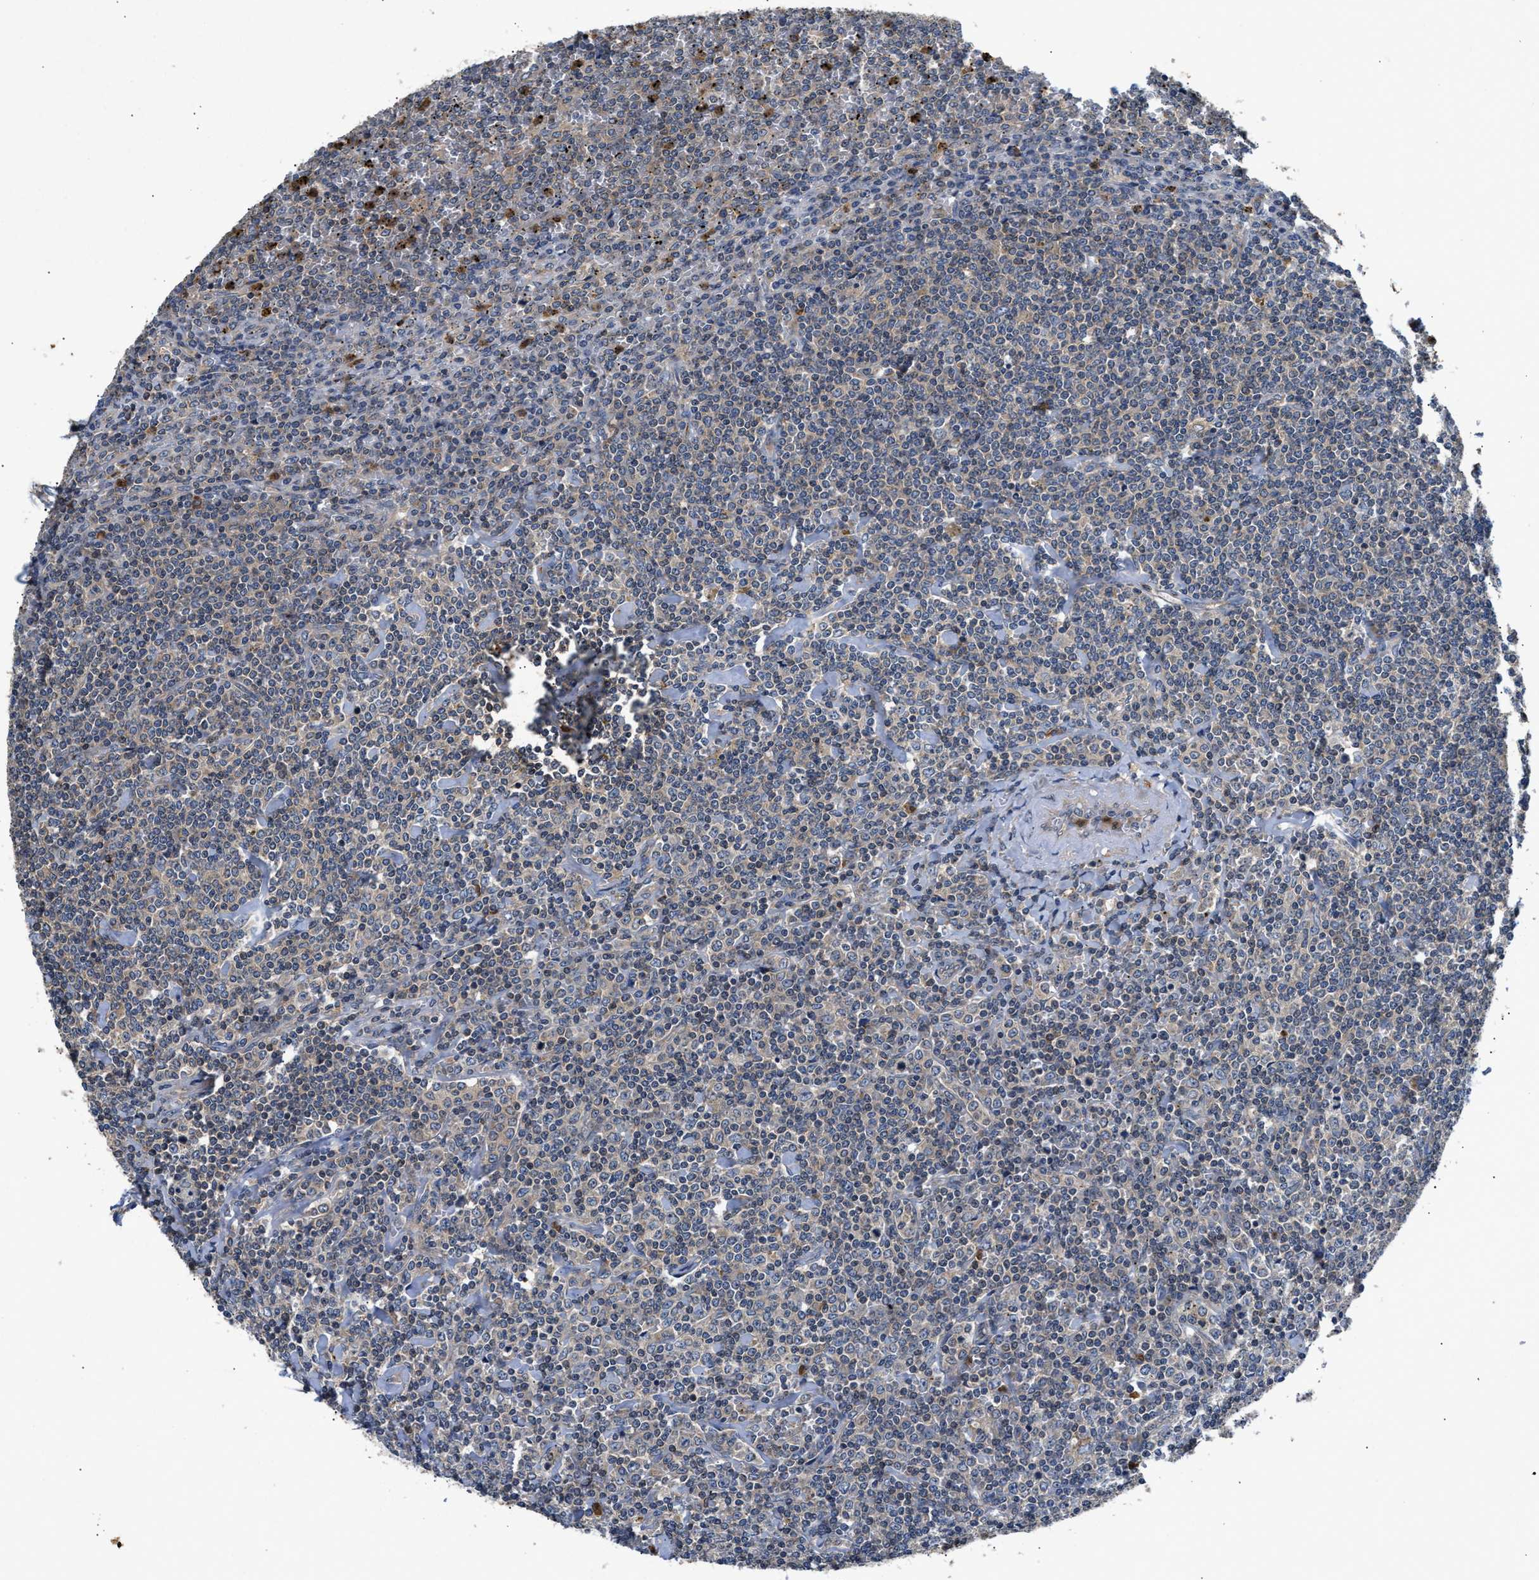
{"staining": {"intensity": "weak", "quantity": "<25%", "location": "cytoplasmic/membranous"}, "tissue": "lymphoma", "cell_type": "Tumor cells", "image_type": "cancer", "snomed": [{"axis": "morphology", "description": "Malignant lymphoma, non-Hodgkin's type, Low grade"}, {"axis": "topography", "description": "Spleen"}], "caption": "Human lymphoma stained for a protein using IHC exhibits no expression in tumor cells.", "gene": "CHUK", "patient": {"sex": "female", "age": 19}}